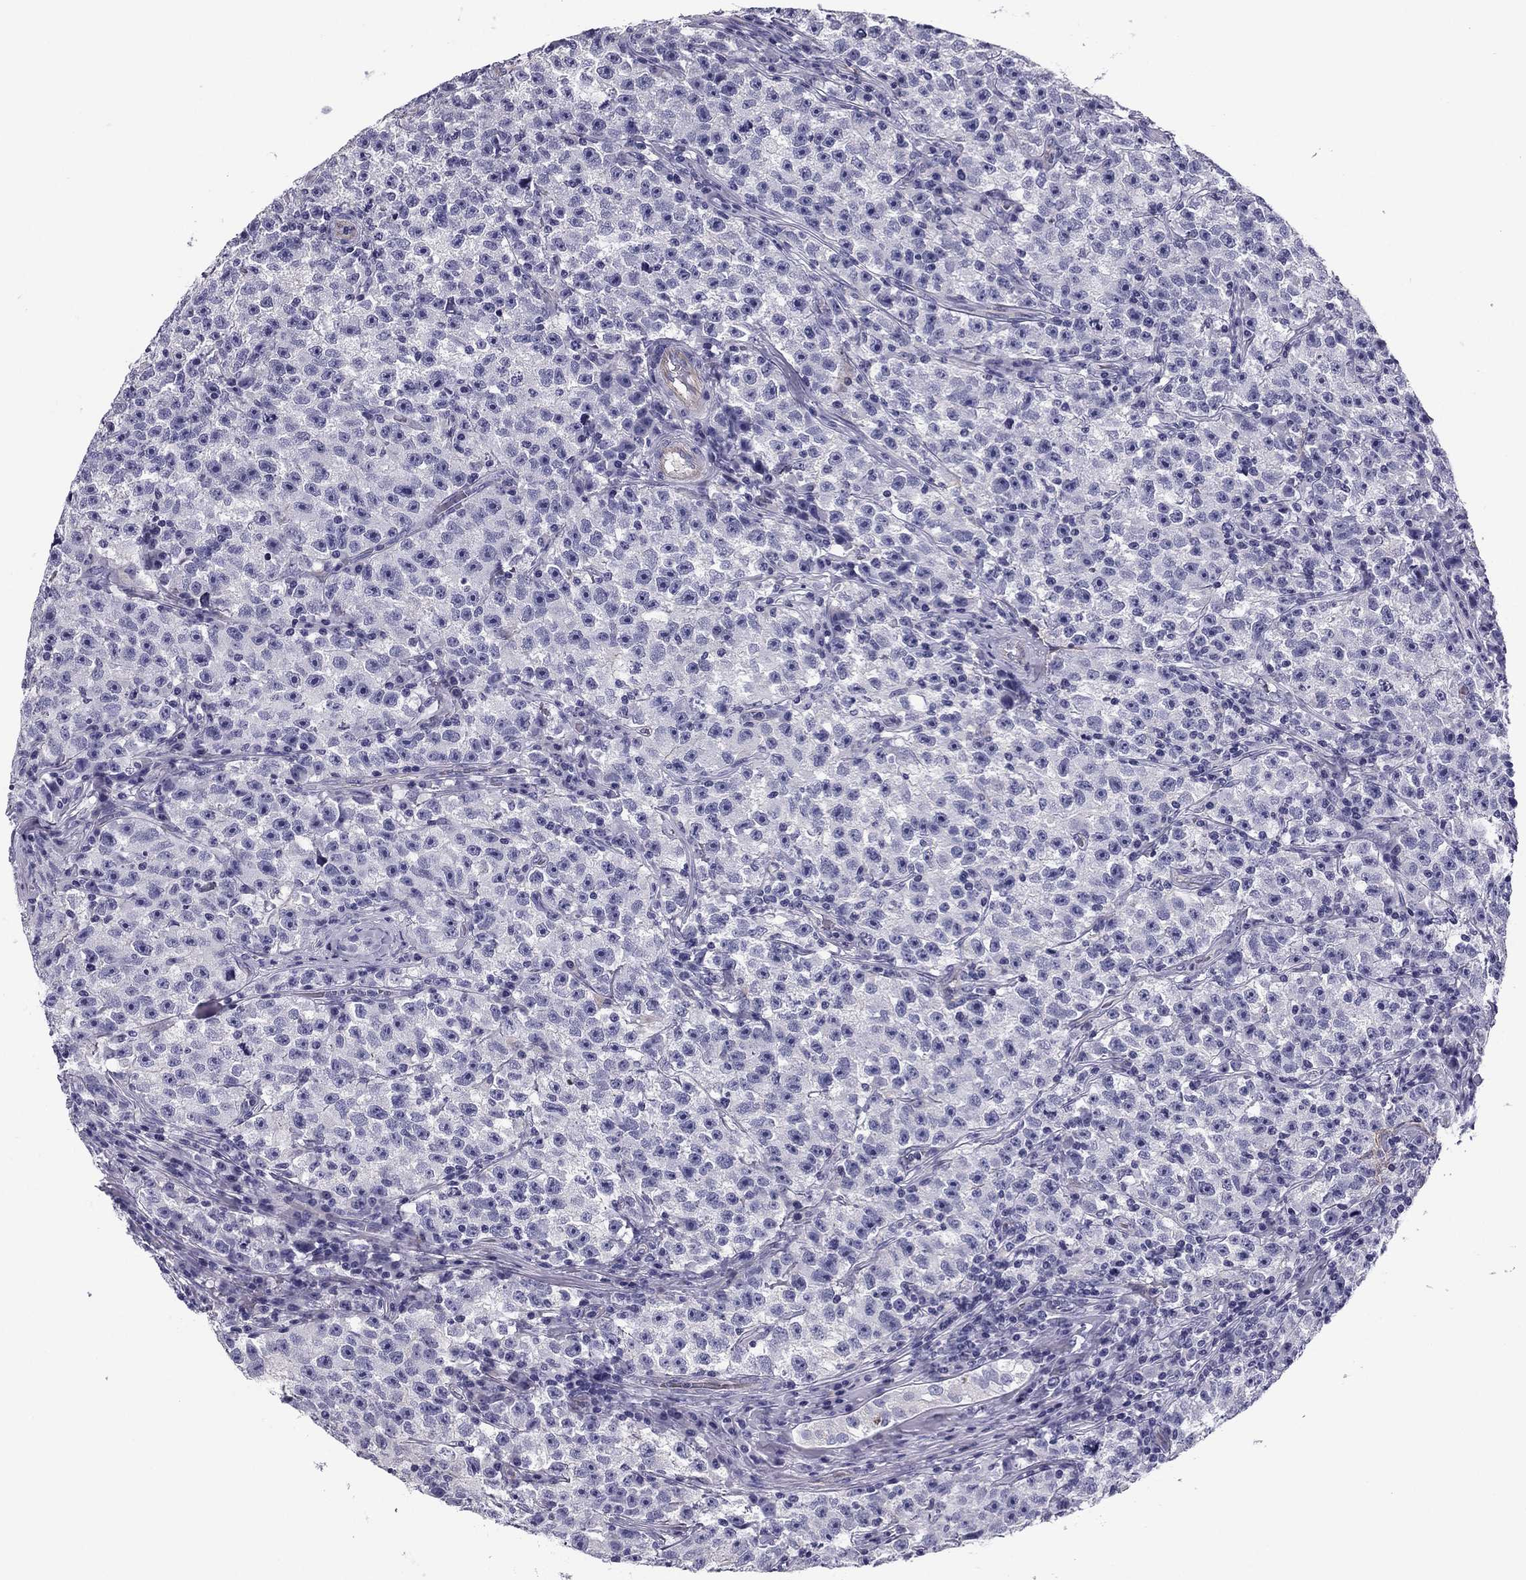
{"staining": {"intensity": "negative", "quantity": "none", "location": "none"}, "tissue": "testis cancer", "cell_type": "Tumor cells", "image_type": "cancer", "snomed": [{"axis": "morphology", "description": "Seminoma, NOS"}, {"axis": "topography", "description": "Testis"}], "caption": "The histopathology image reveals no significant staining in tumor cells of seminoma (testis).", "gene": "FLNC", "patient": {"sex": "male", "age": 22}}